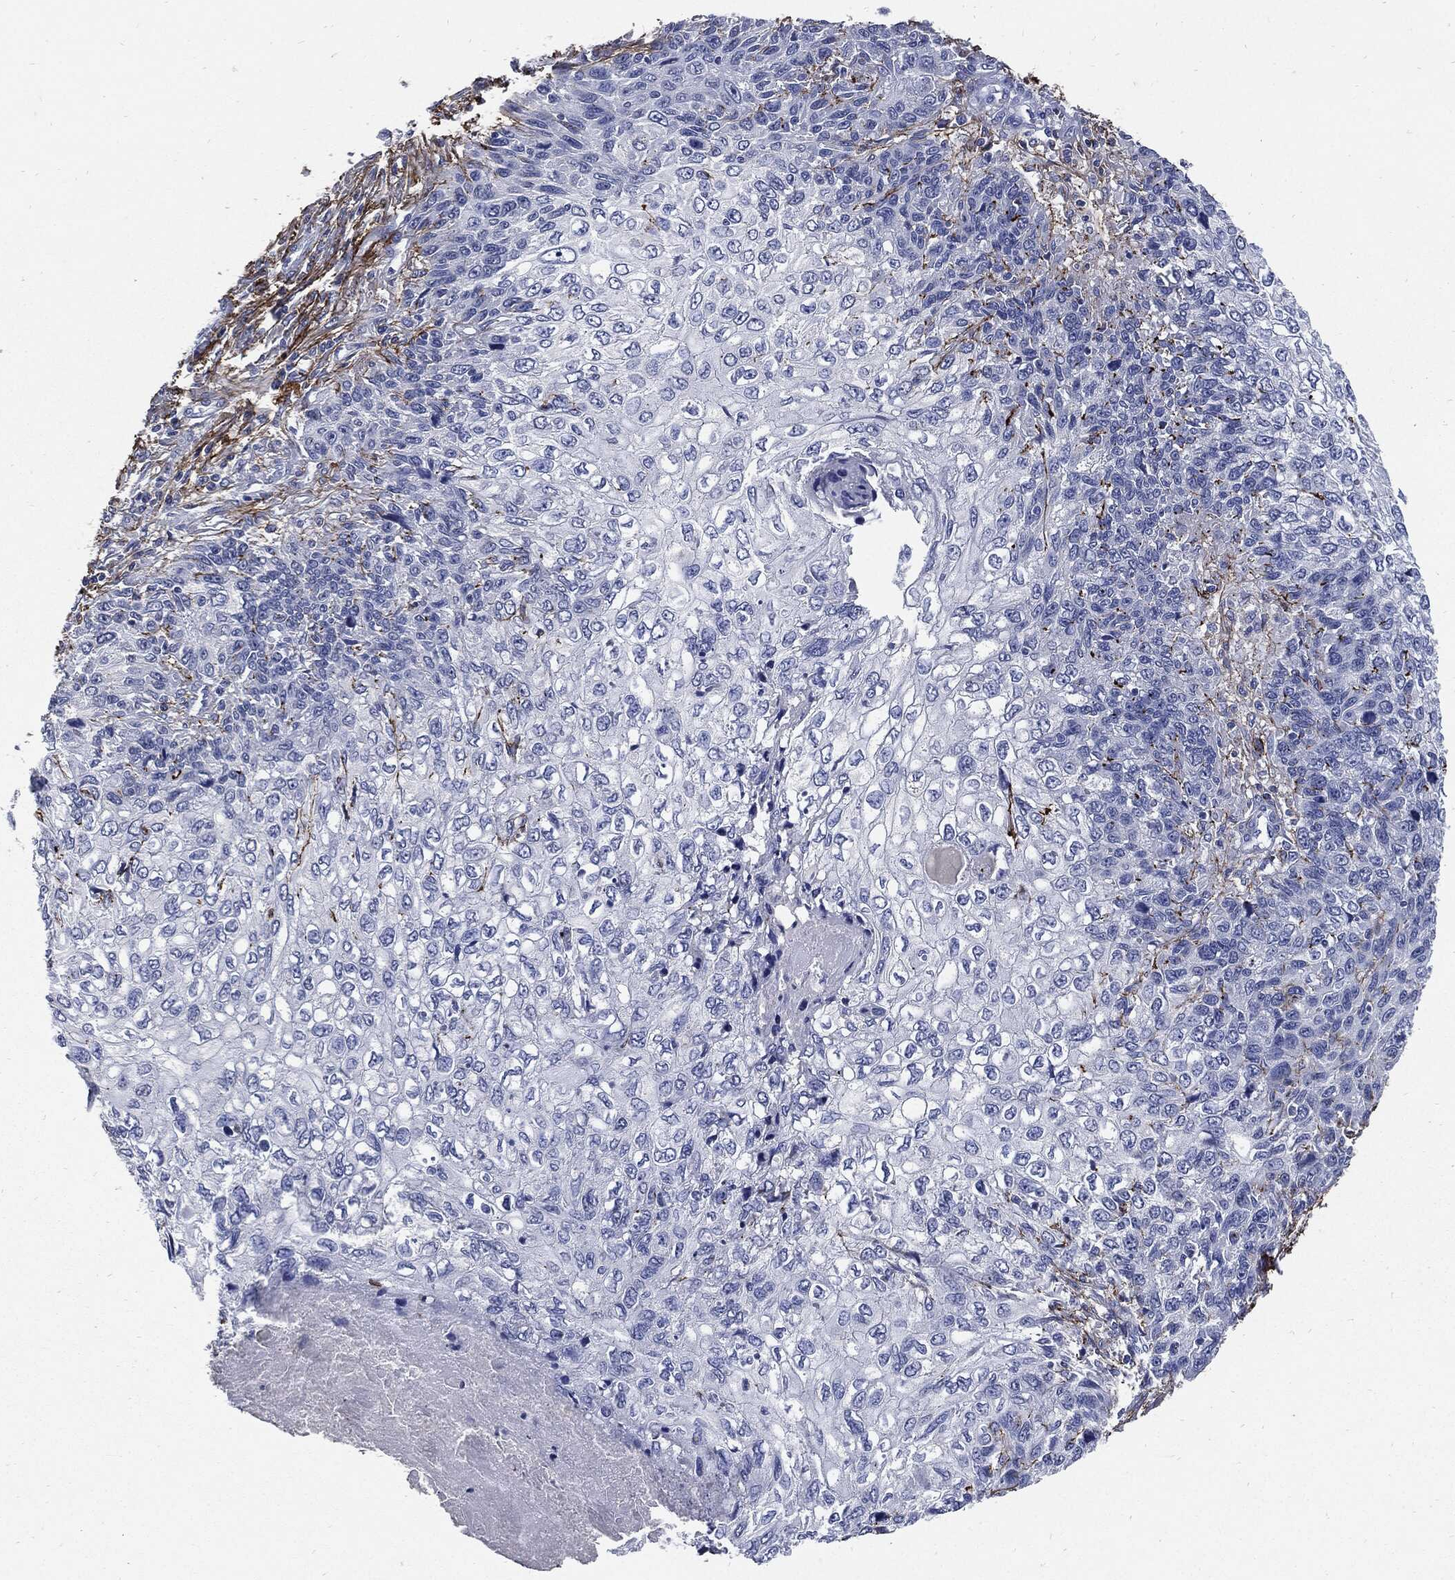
{"staining": {"intensity": "negative", "quantity": "none", "location": "none"}, "tissue": "skin cancer", "cell_type": "Tumor cells", "image_type": "cancer", "snomed": [{"axis": "morphology", "description": "Squamous cell carcinoma, NOS"}, {"axis": "topography", "description": "Skin"}], "caption": "DAB immunohistochemical staining of human skin cancer (squamous cell carcinoma) displays no significant staining in tumor cells. (DAB (3,3'-diaminobenzidine) immunohistochemistry with hematoxylin counter stain).", "gene": "FBN1", "patient": {"sex": "male", "age": 92}}